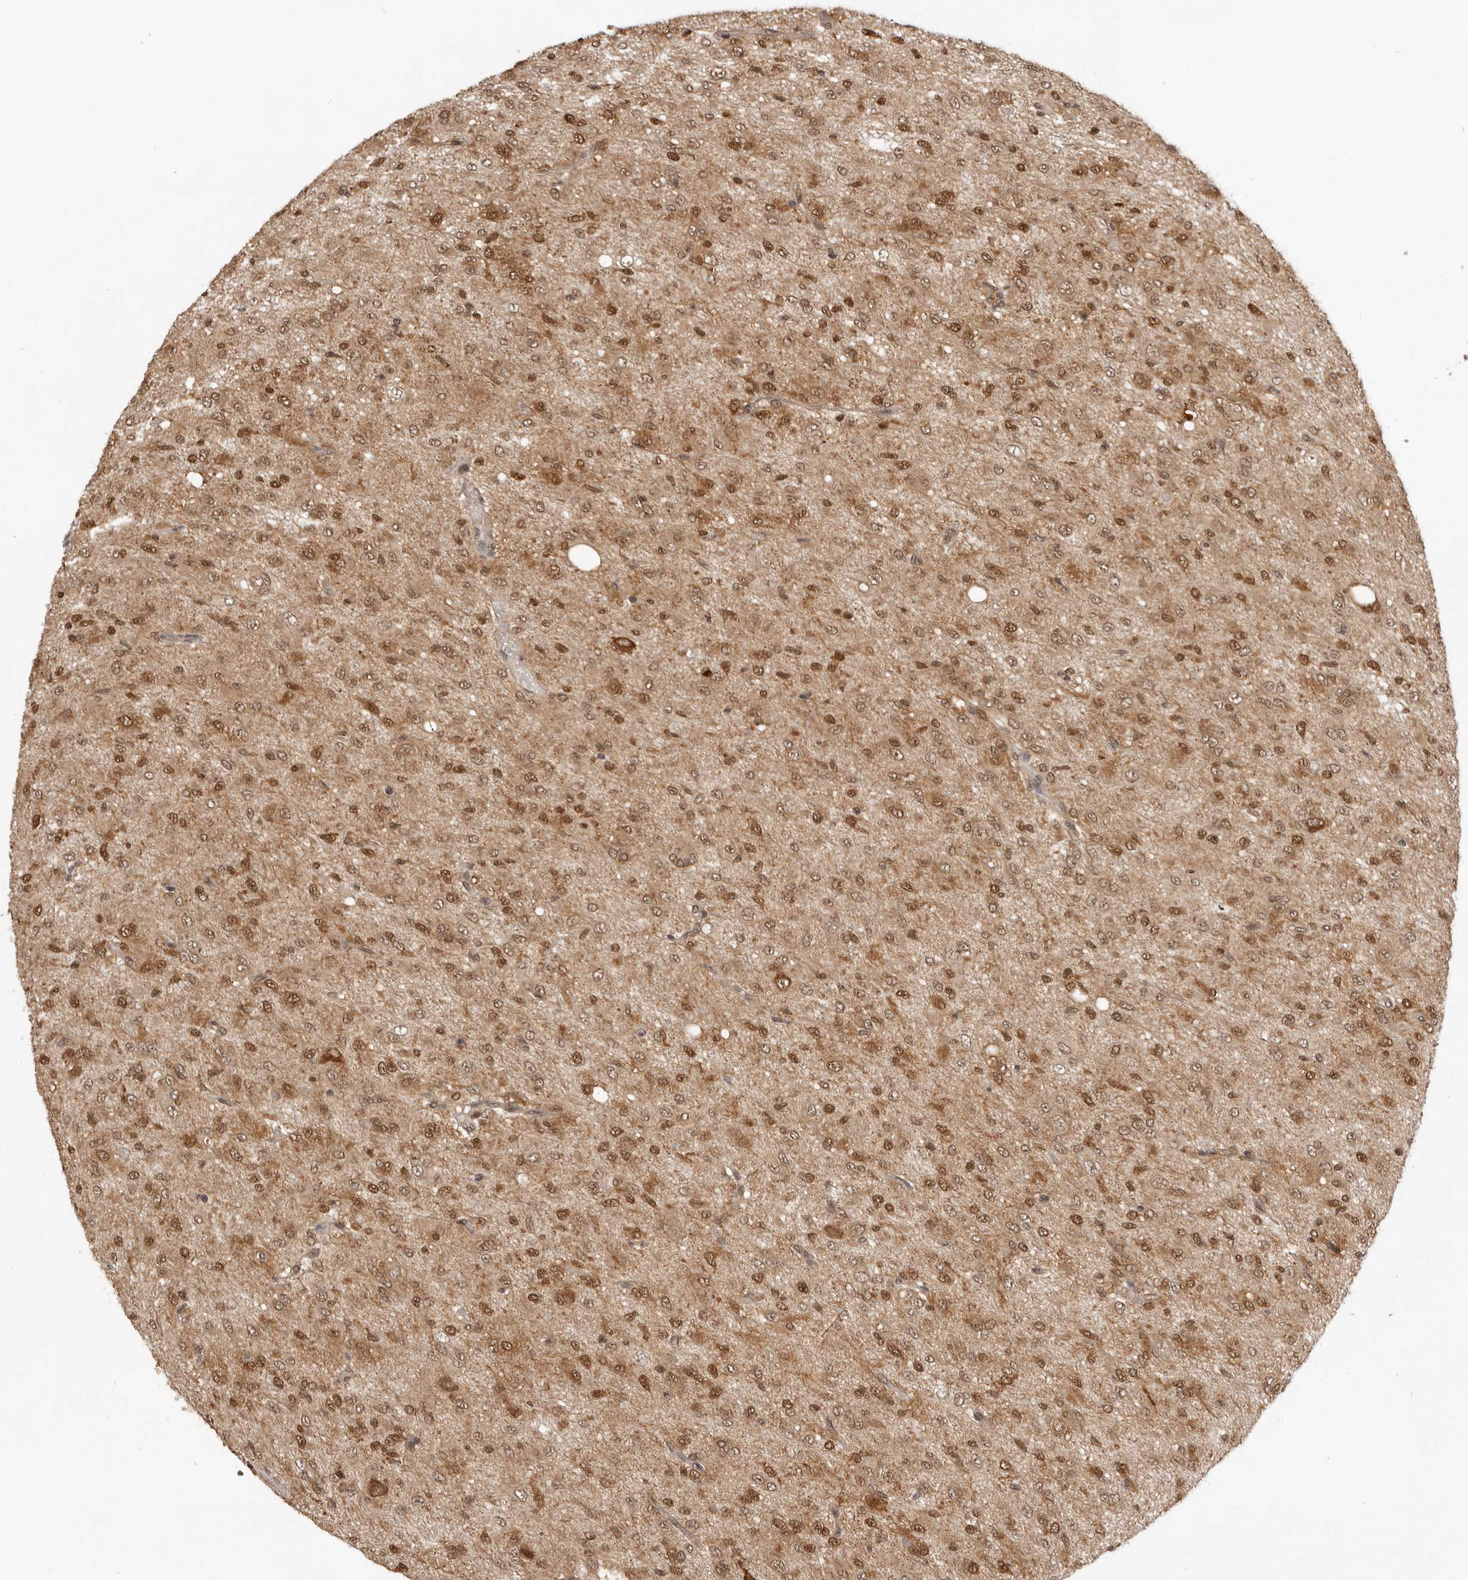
{"staining": {"intensity": "moderate", "quantity": ">75%", "location": "cytoplasmic/membranous,nuclear"}, "tissue": "glioma", "cell_type": "Tumor cells", "image_type": "cancer", "snomed": [{"axis": "morphology", "description": "Glioma, malignant, High grade"}, {"axis": "topography", "description": "Brain"}], "caption": "IHC (DAB (3,3'-diaminobenzidine)) staining of glioma shows moderate cytoplasmic/membranous and nuclear protein positivity in about >75% of tumor cells.", "gene": "ADPRS", "patient": {"sex": "female", "age": 59}}